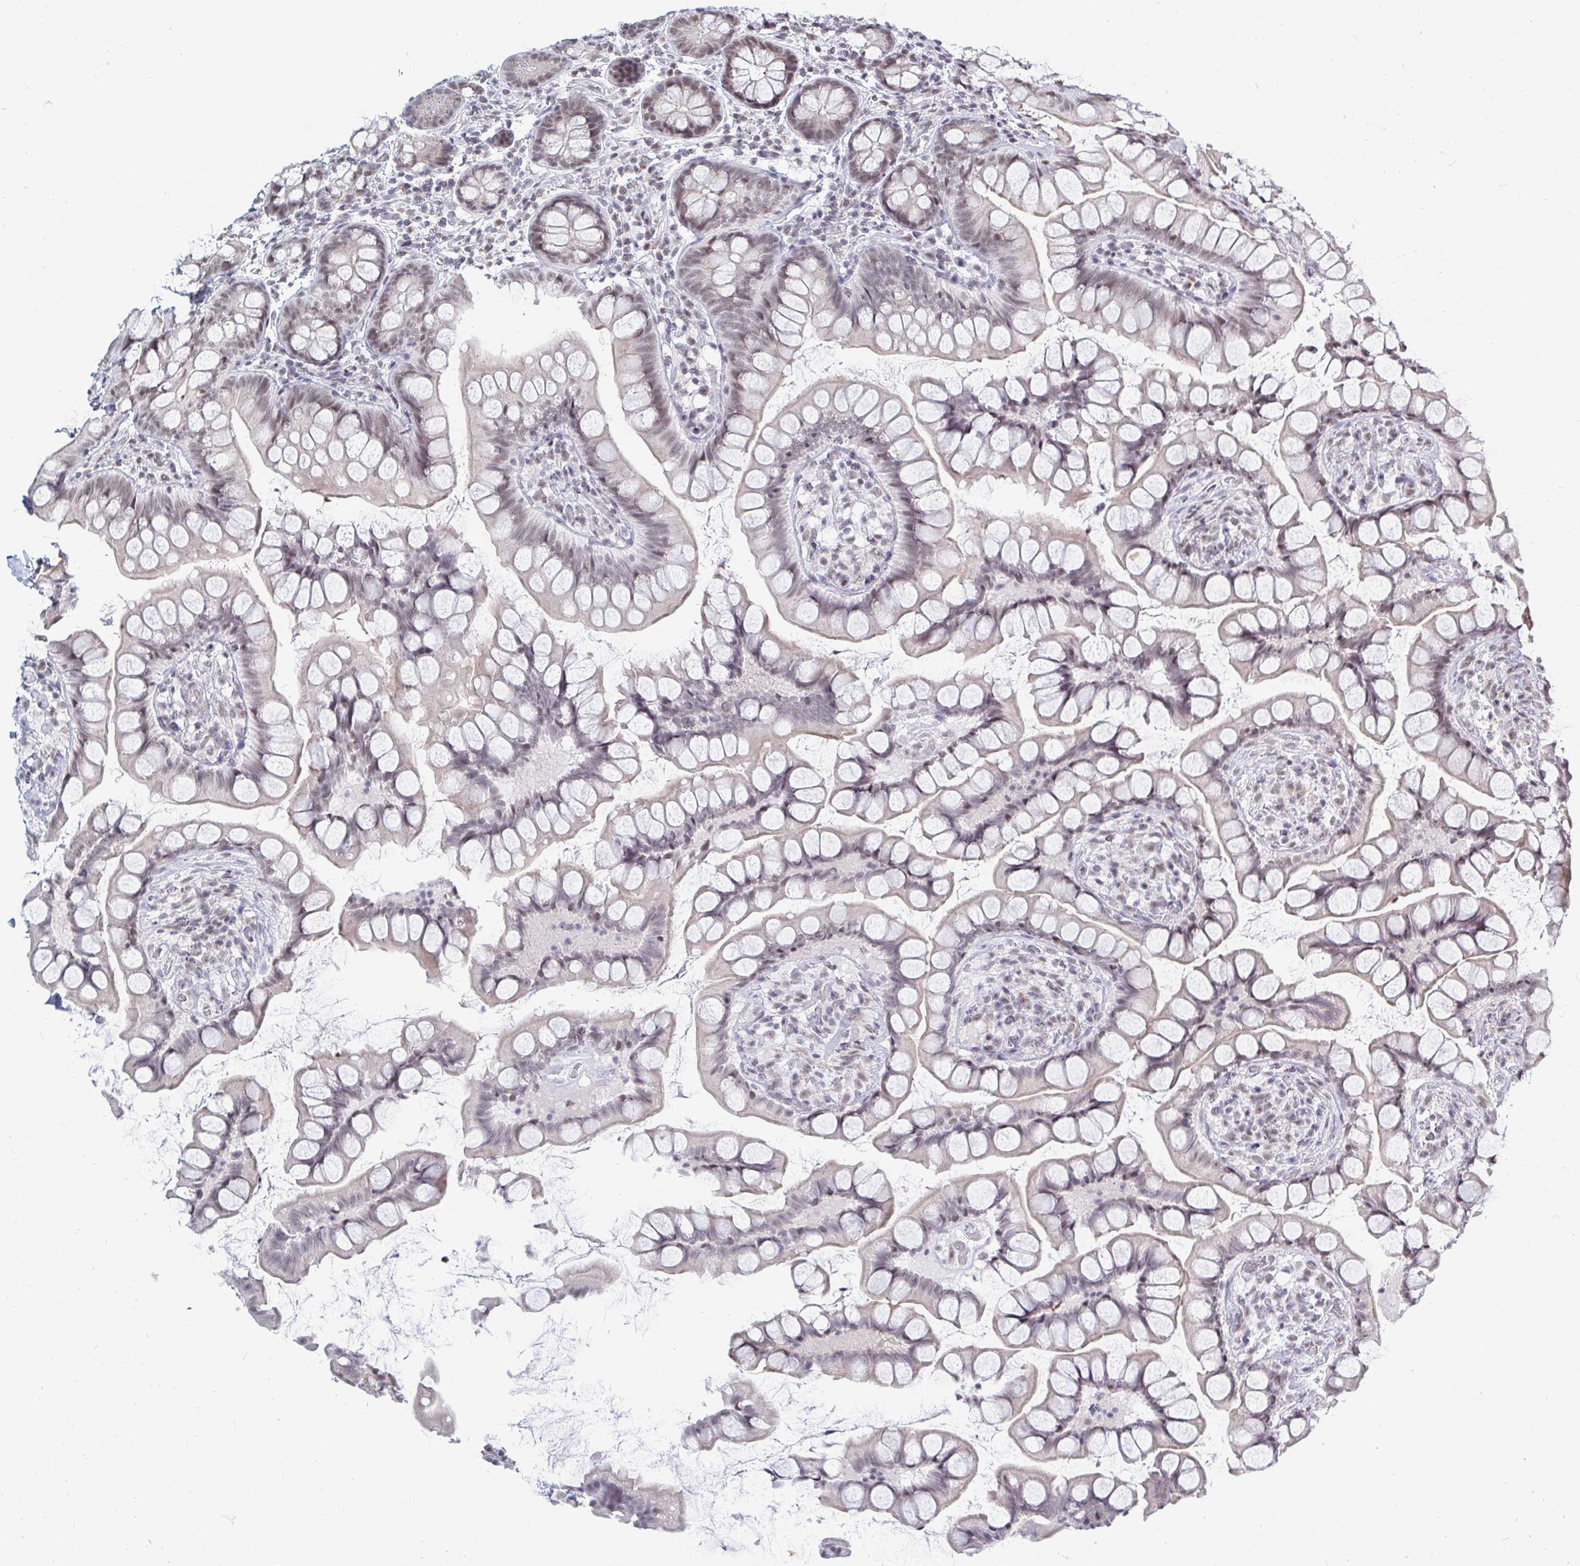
{"staining": {"intensity": "moderate", "quantity": "<25%", "location": "nuclear"}, "tissue": "small intestine", "cell_type": "Glandular cells", "image_type": "normal", "snomed": [{"axis": "morphology", "description": "Normal tissue, NOS"}, {"axis": "topography", "description": "Small intestine"}], "caption": "Glandular cells demonstrate low levels of moderate nuclear staining in about <25% of cells in normal human small intestine.", "gene": "TRIP12", "patient": {"sex": "male", "age": 70}}